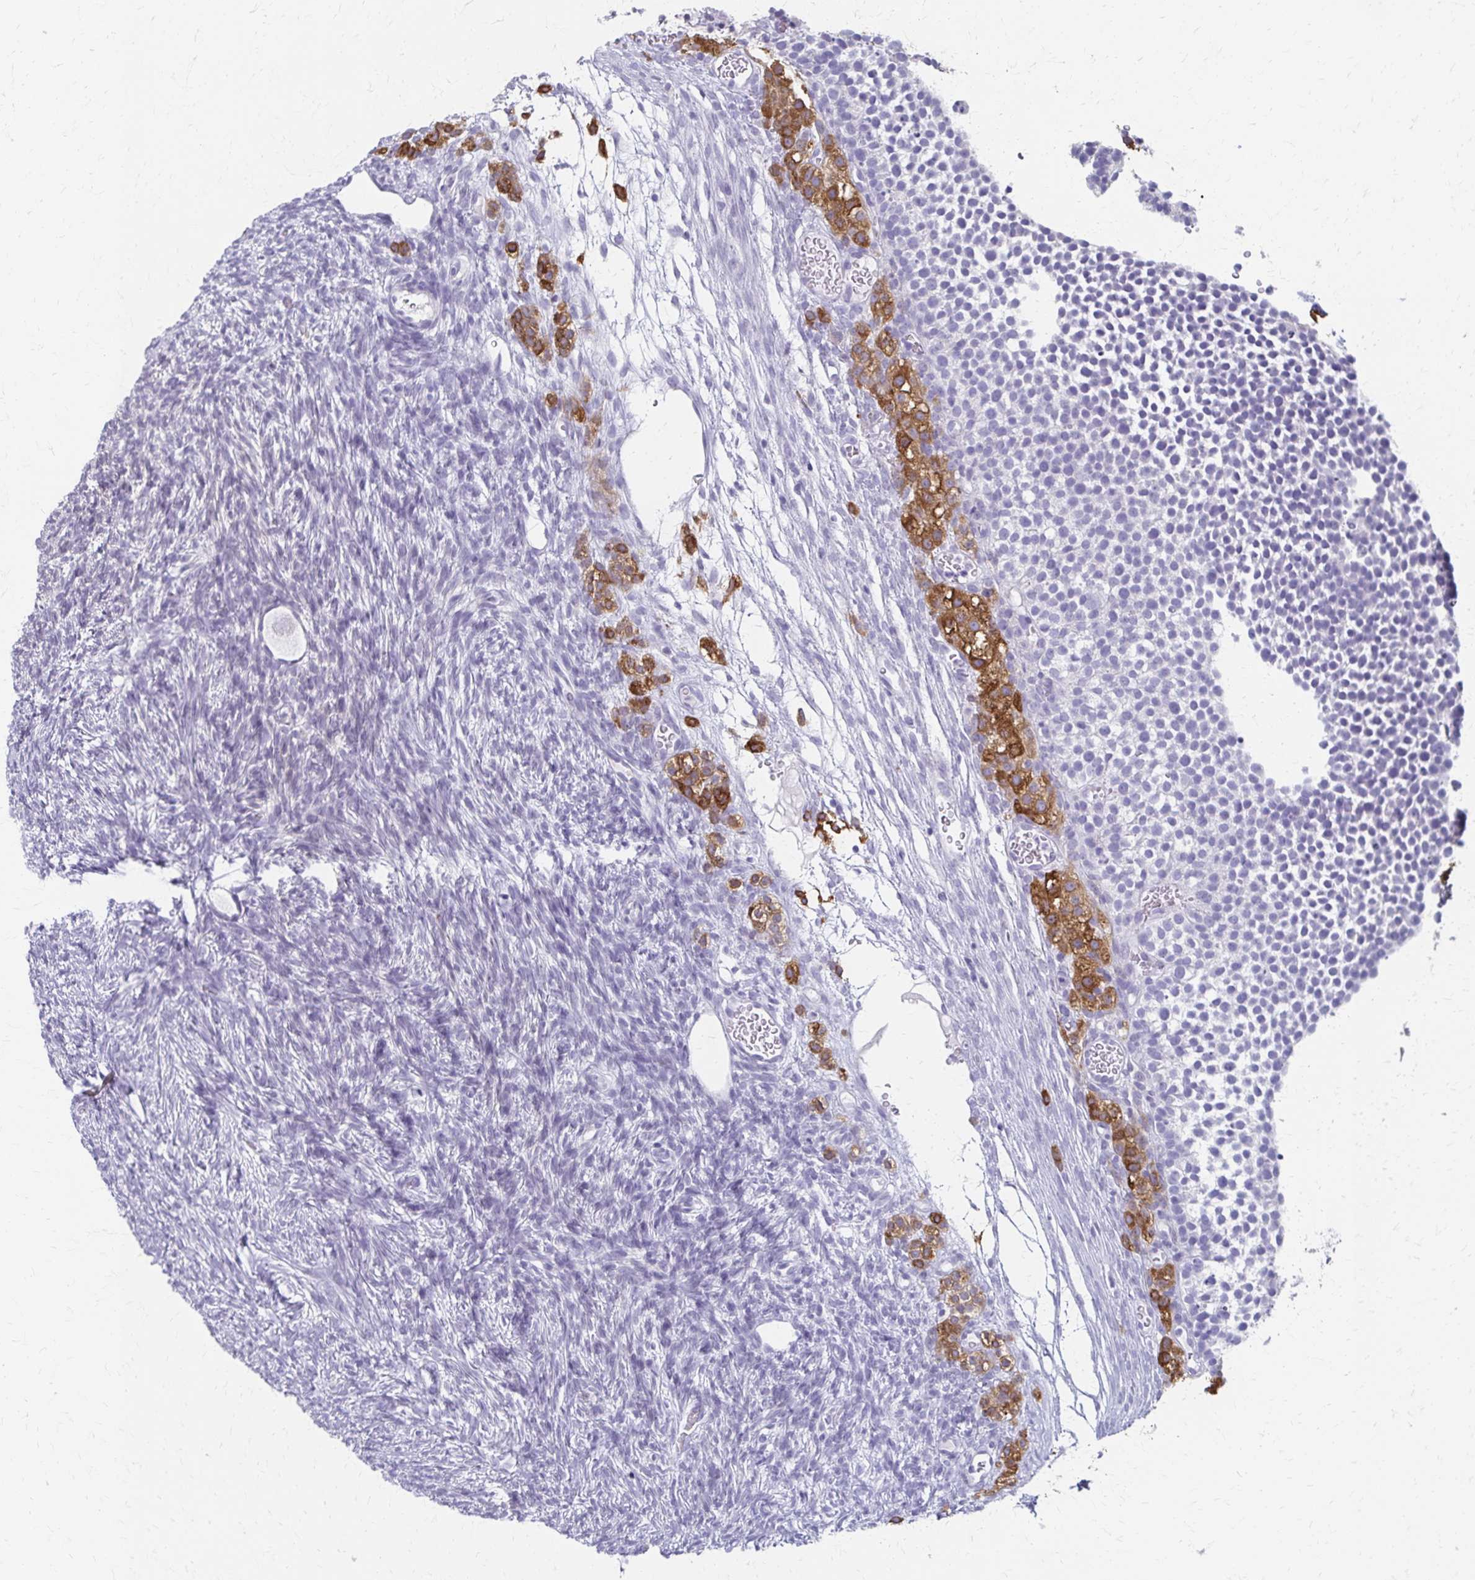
{"staining": {"intensity": "negative", "quantity": "none", "location": "none"}, "tissue": "ovary", "cell_type": "Follicle cells", "image_type": "normal", "snomed": [{"axis": "morphology", "description": "Normal tissue, NOS"}, {"axis": "topography", "description": "Ovary"}], "caption": "Immunohistochemistry of unremarkable ovary displays no expression in follicle cells. (Immunohistochemistry, brightfield microscopy, high magnification).", "gene": "CYB5A", "patient": {"sex": "female", "age": 34}}